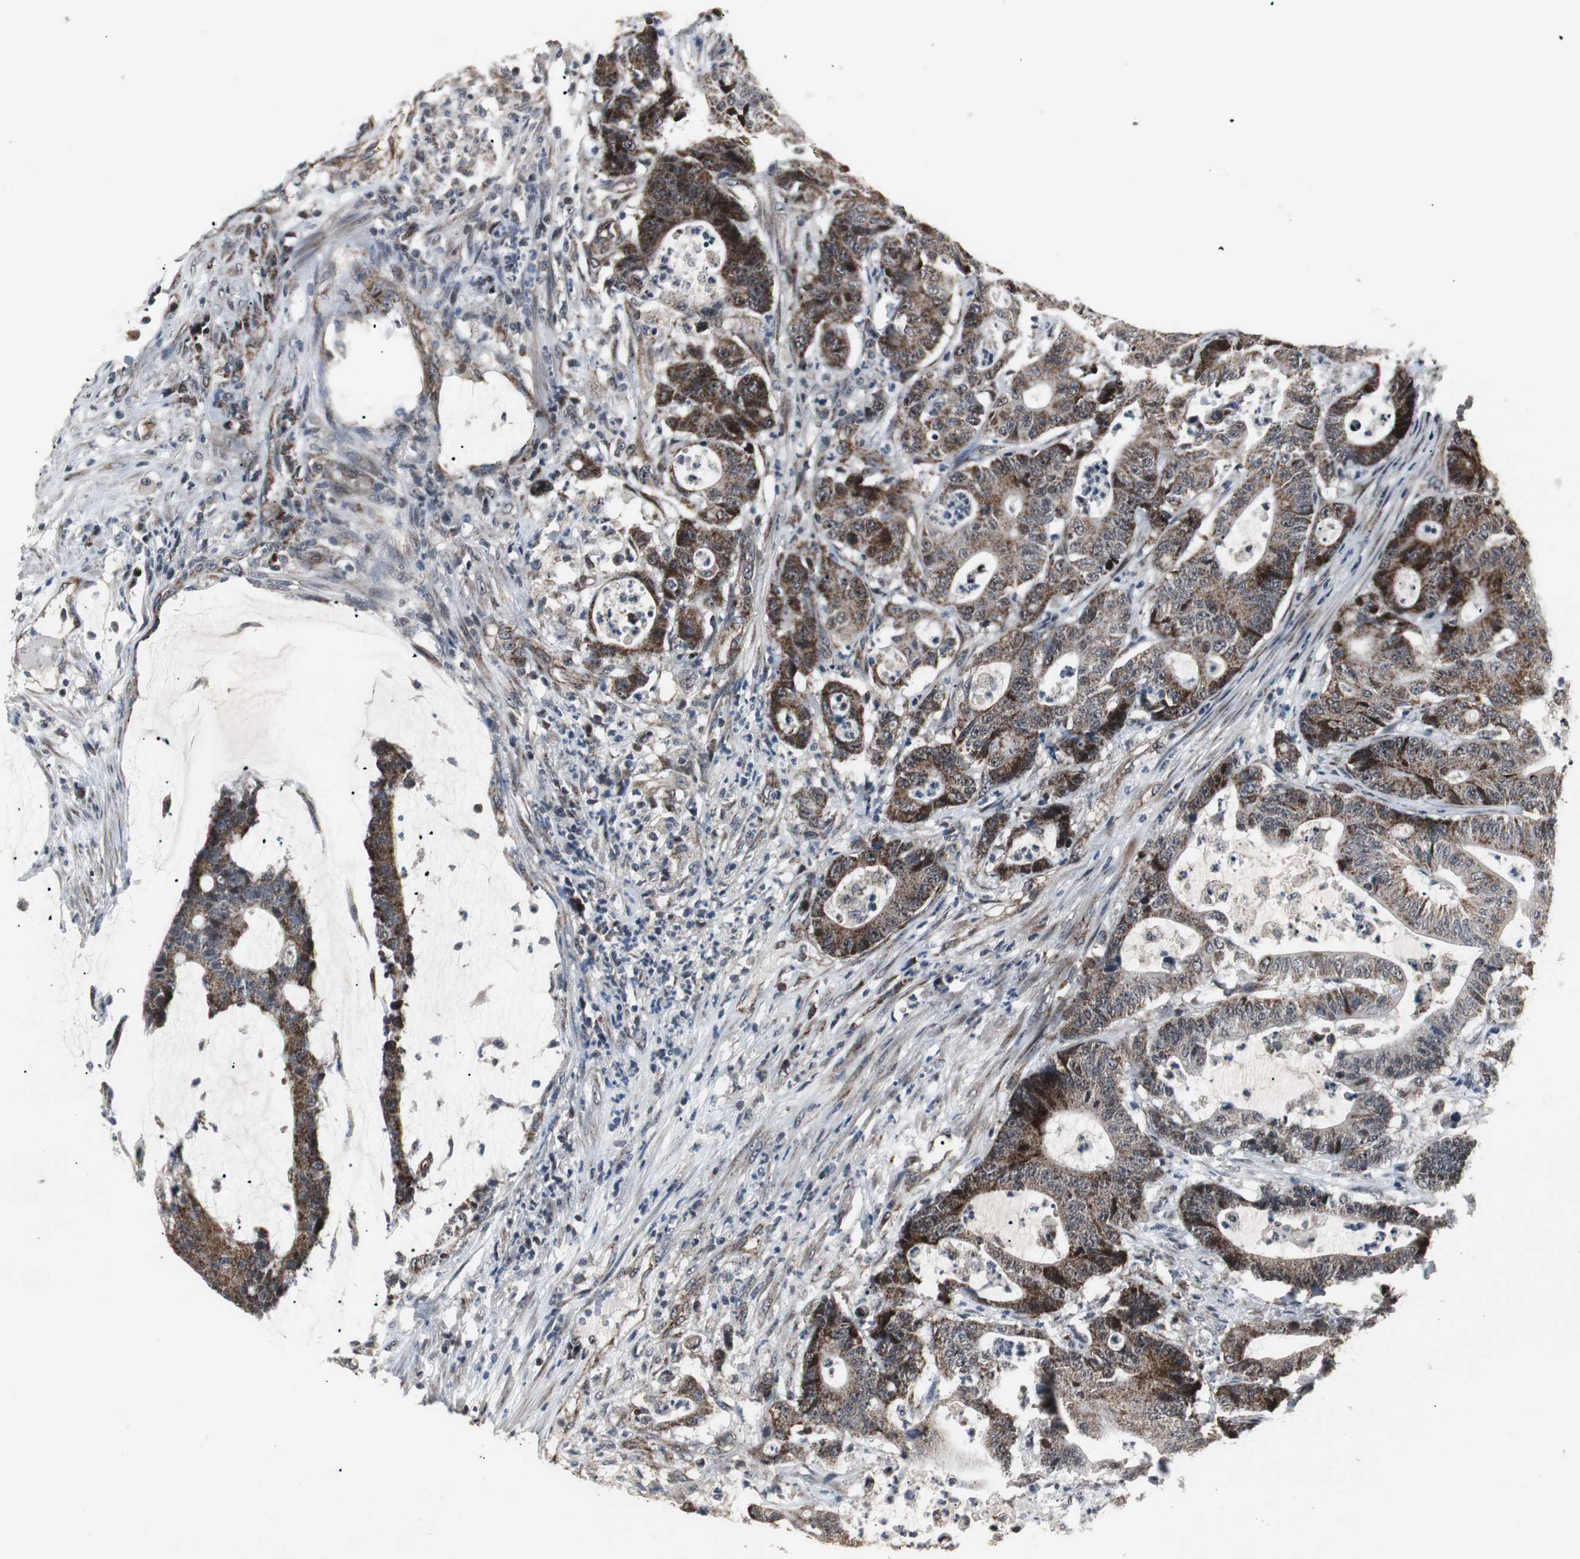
{"staining": {"intensity": "strong", "quantity": ">75%", "location": "cytoplasmic/membranous"}, "tissue": "colorectal cancer", "cell_type": "Tumor cells", "image_type": "cancer", "snomed": [{"axis": "morphology", "description": "Adenocarcinoma, NOS"}, {"axis": "topography", "description": "Rectum"}], "caption": "Colorectal adenocarcinoma stained for a protein demonstrates strong cytoplasmic/membranous positivity in tumor cells. (DAB IHC with brightfield microscopy, high magnification).", "gene": "MRPL40", "patient": {"sex": "female", "age": 67}}